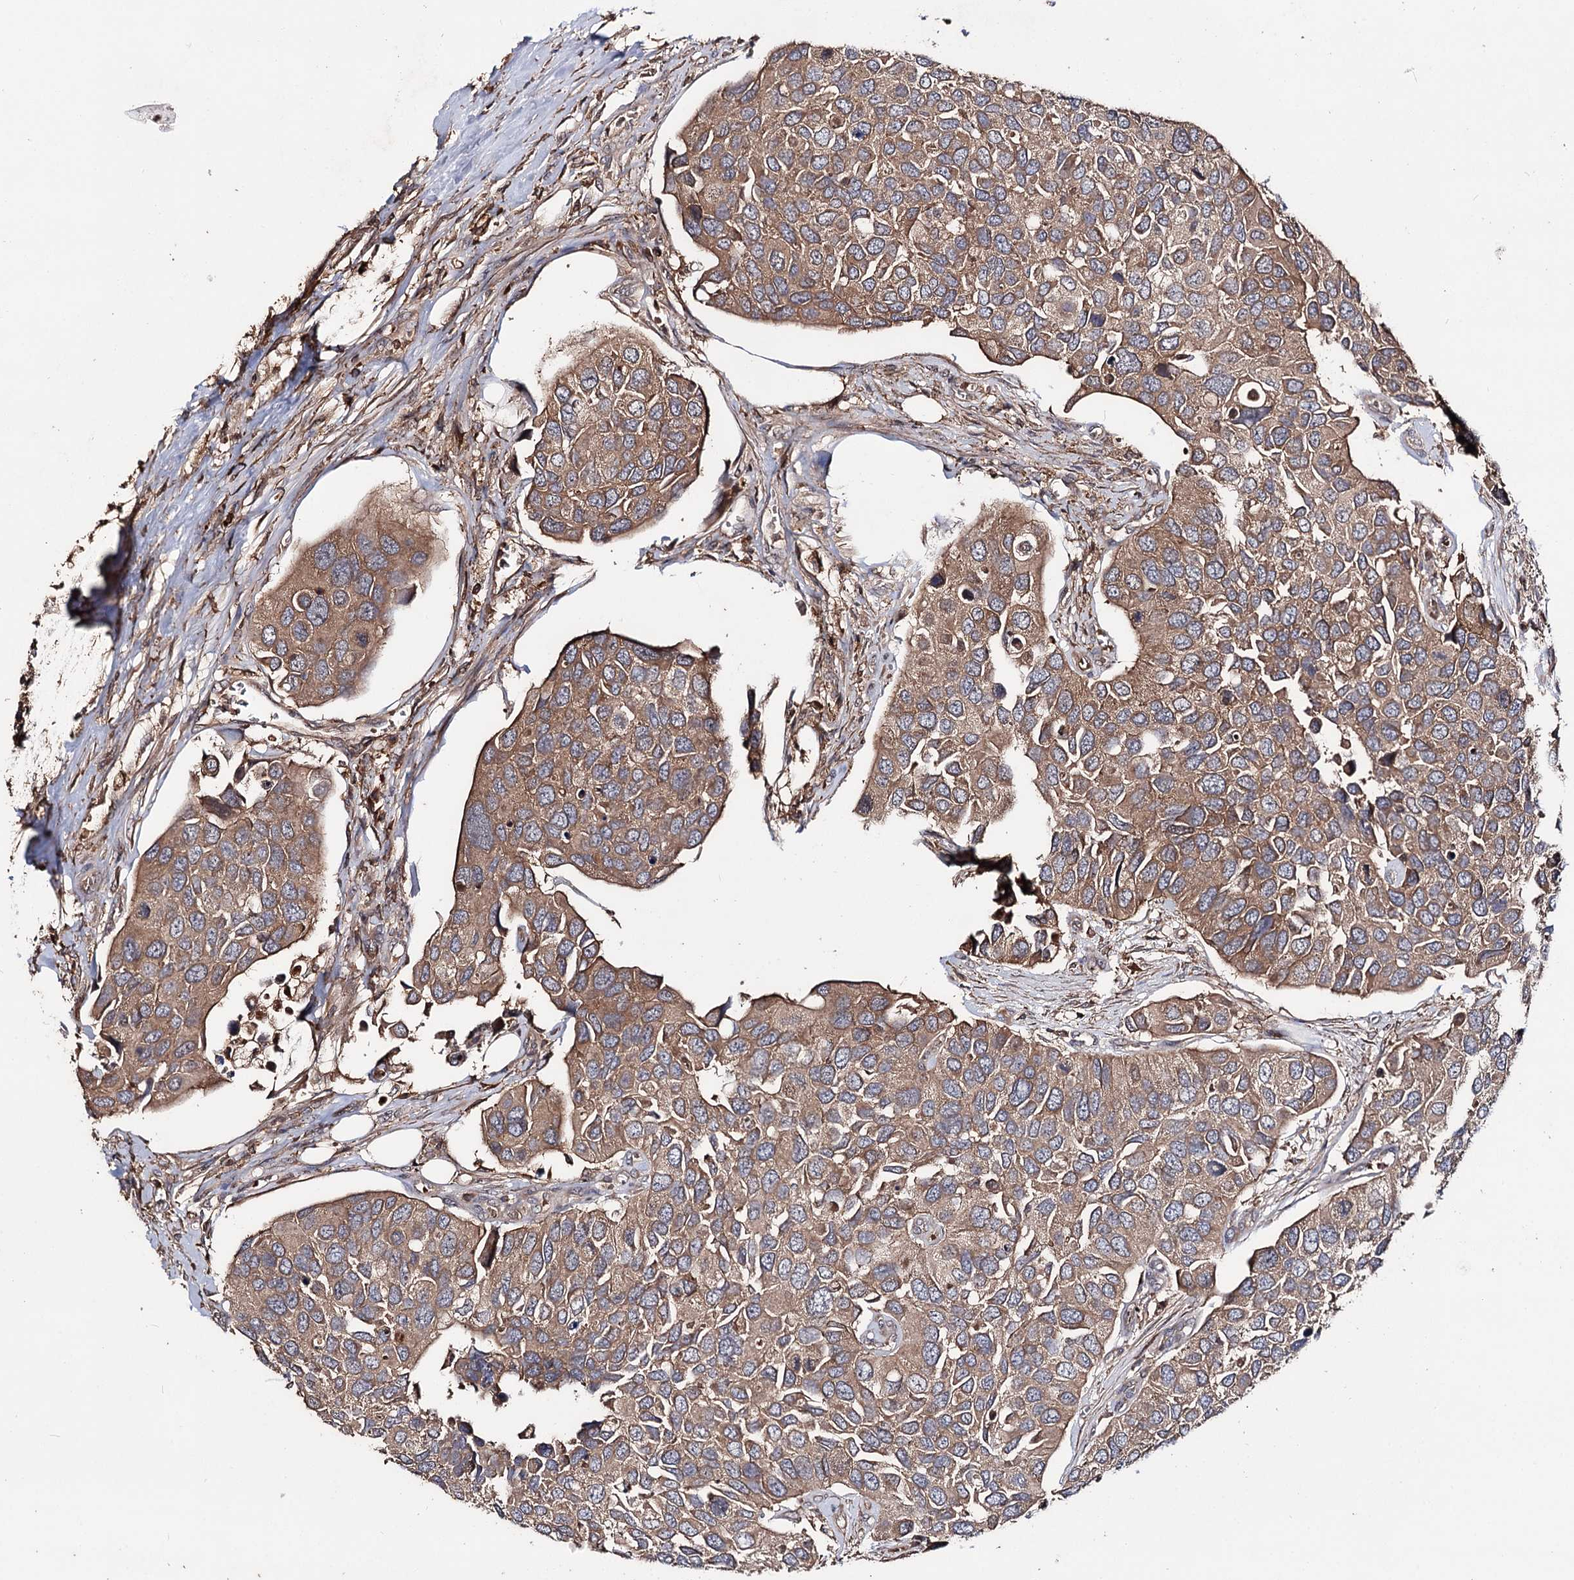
{"staining": {"intensity": "moderate", "quantity": ">75%", "location": "cytoplasmic/membranous"}, "tissue": "urothelial cancer", "cell_type": "Tumor cells", "image_type": "cancer", "snomed": [{"axis": "morphology", "description": "Urothelial carcinoma, High grade"}, {"axis": "topography", "description": "Urinary bladder"}], "caption": "This micrograph demonstrates urothelial carcinoma (high-grade) stained with immunohistochemistry to label a protein in brown. The cytoplasmic/membranous of tumor cells show moderate positivity for the protein. Nuclei are counter-stained blue.", "gene": "FAM53B", "patient": {"sex": "male", "age": 74}}